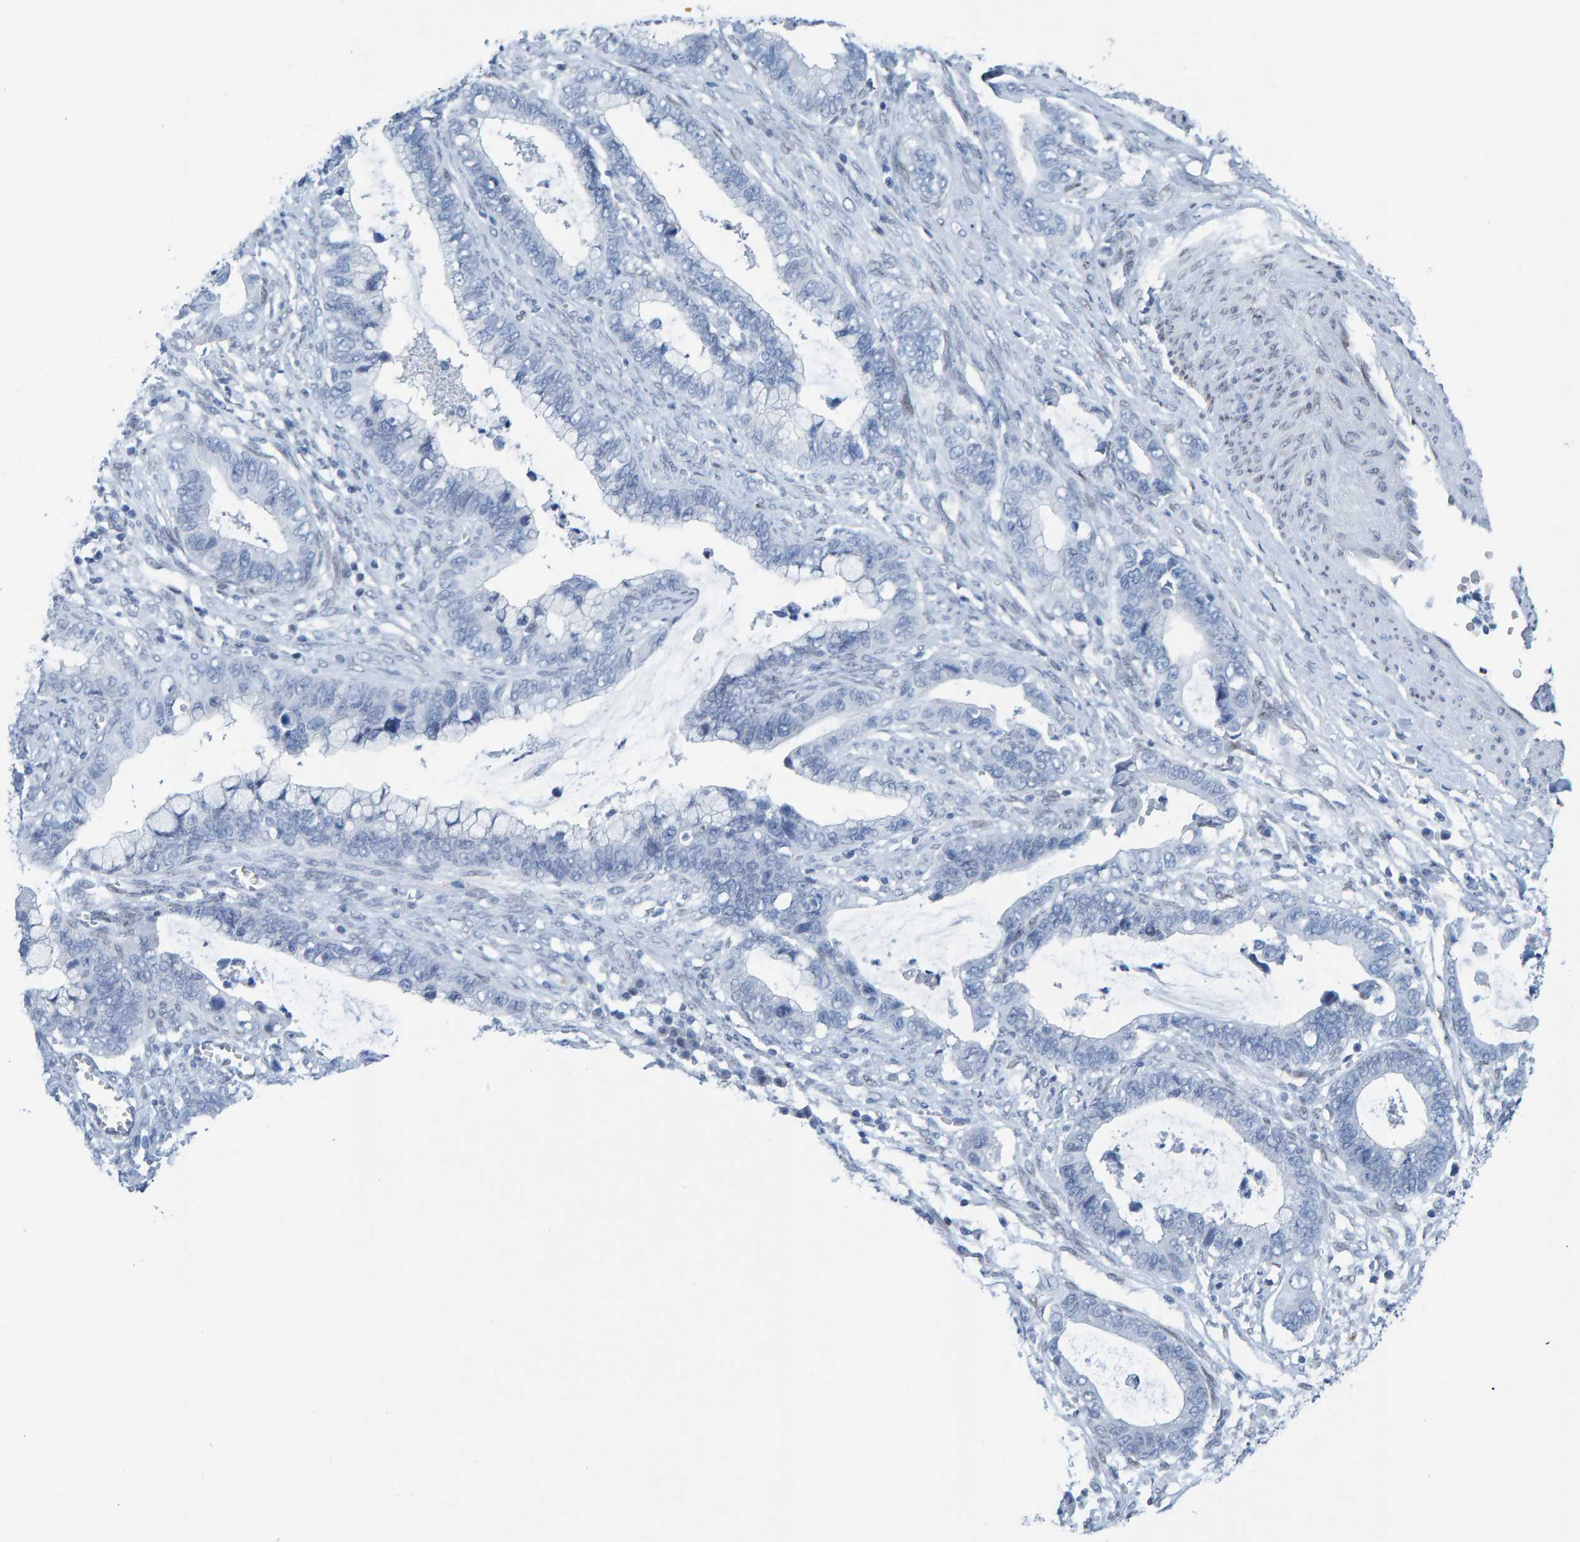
{"staining": {"intensity": "negative", "quantity": "none", "location": "none"}, "tissue": "cervical cancer", "cell_type": "Tumor cells", "image_type": "cancer", "snomed": [{"axis": "morphology", "description": "Adenocarcinoma, NOS"}, {"axis": "topography", "description": "Cervix"}], "caption": "DAB (3,3'-diaminobenzidine) immunohistochemical staining of human cervical adenocarcinoma exhibits no significant expression in tumor cells.", "gene": "LMNB2", "patient": {"sex": "female", "age": 44}}